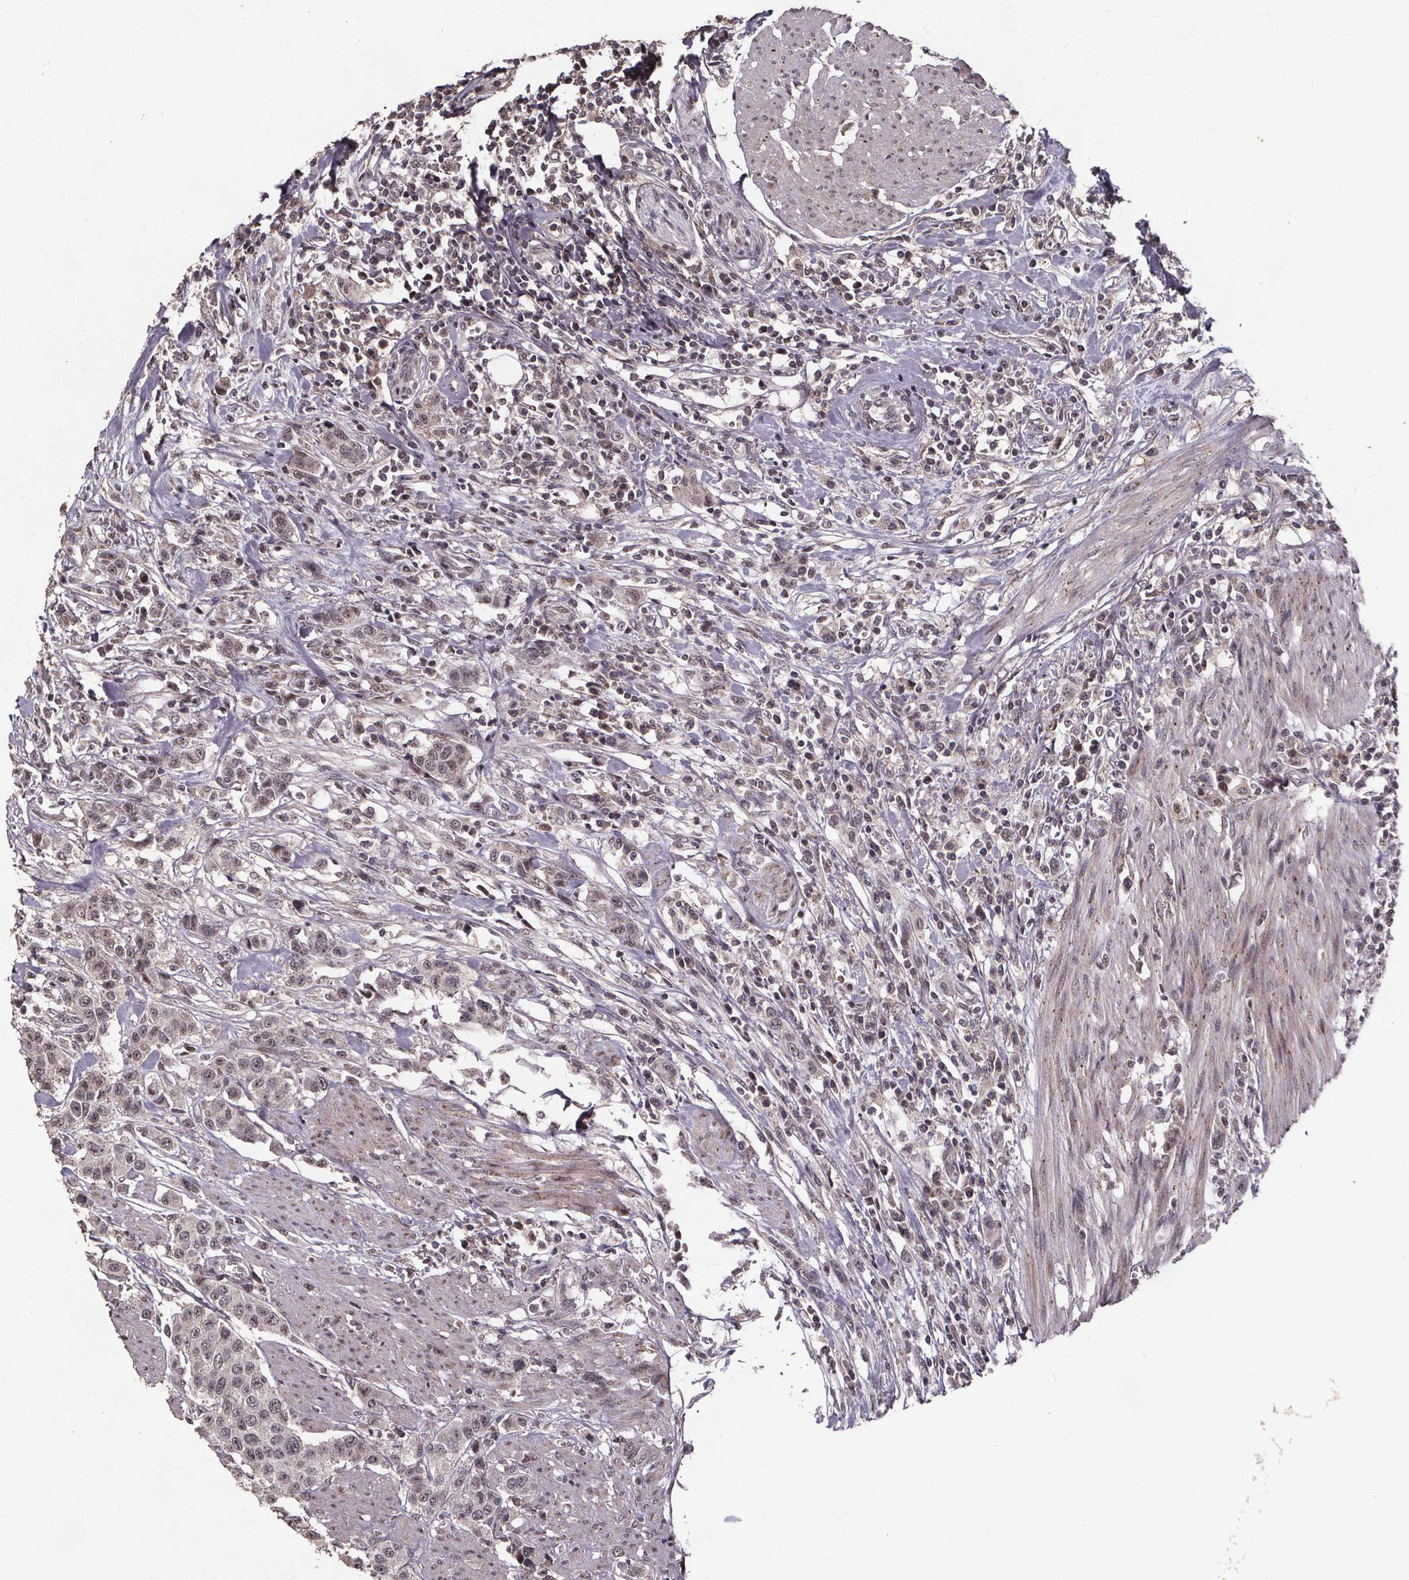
{"staining": {"intensity": "negative", "quantity": "none", "location": "none"}, "tissue": "urothelial cancer", "cell_type": "Tumor cells", "image_type": "cancer", "snomed": [{"axis": "morphology", "description": "Urothelial carcinoma, High grade"}, {"axis": "topography", "description": "Urinary bladder"}], "caption": "Immunohistochemical staining of high-grade urothelial carcinoma demonstrates no significant positivity in tumor cells. The staining was performed using DAB to visualize the protein expression in brown, while the nuclei were stained in blue with hematoxylin (Magnification: 20x).", "gene": "GPX3", "patient": {"sex": "female", "age": 58}}